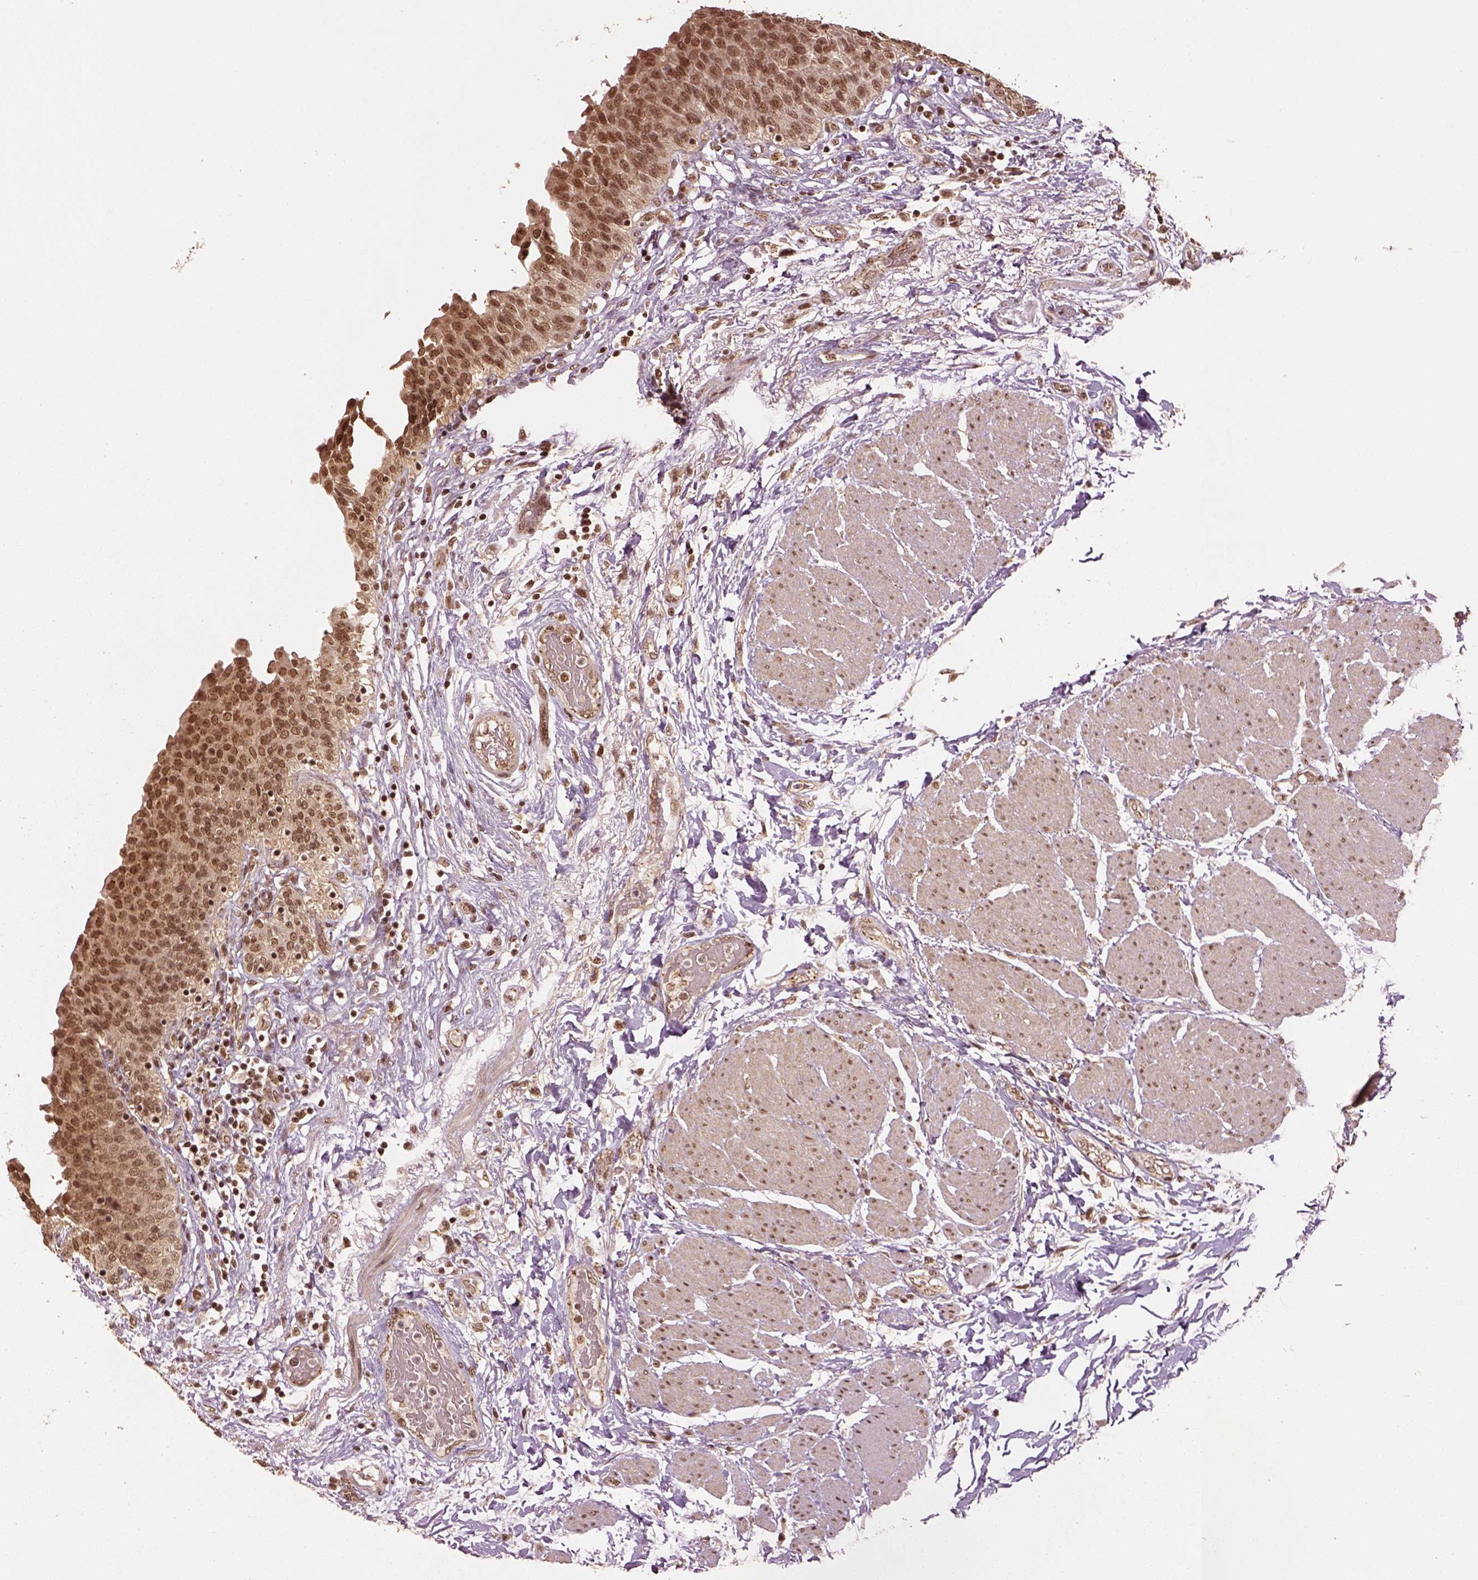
{"staining": {"intensity": "moderate", "quantity": ">75%", "location": "nuclear"}, "tissue": "urinary bladder", "cell_type": "Urothelial cells", "image_type": "normal", "snomed": [{"axis": "morphology", "description": "Normal tissue, NOS"}, {"axis": "morphology", "description": "Metaplasia, NOS"}, {"axis": "topography", "description": "Urinary bladder"}], "caption": "Immunohistochemical staining of unremarkable human urinary bladder demonstrates medium levels of moderate nuclear expression in approximately >75% of urothelial cells. Immunohistochemistry (ihc) stains the protein of interest in brown and the nuclei are stained blue.", "gene": "BRD9", "patient": {"sex": "male", "age": 68}}